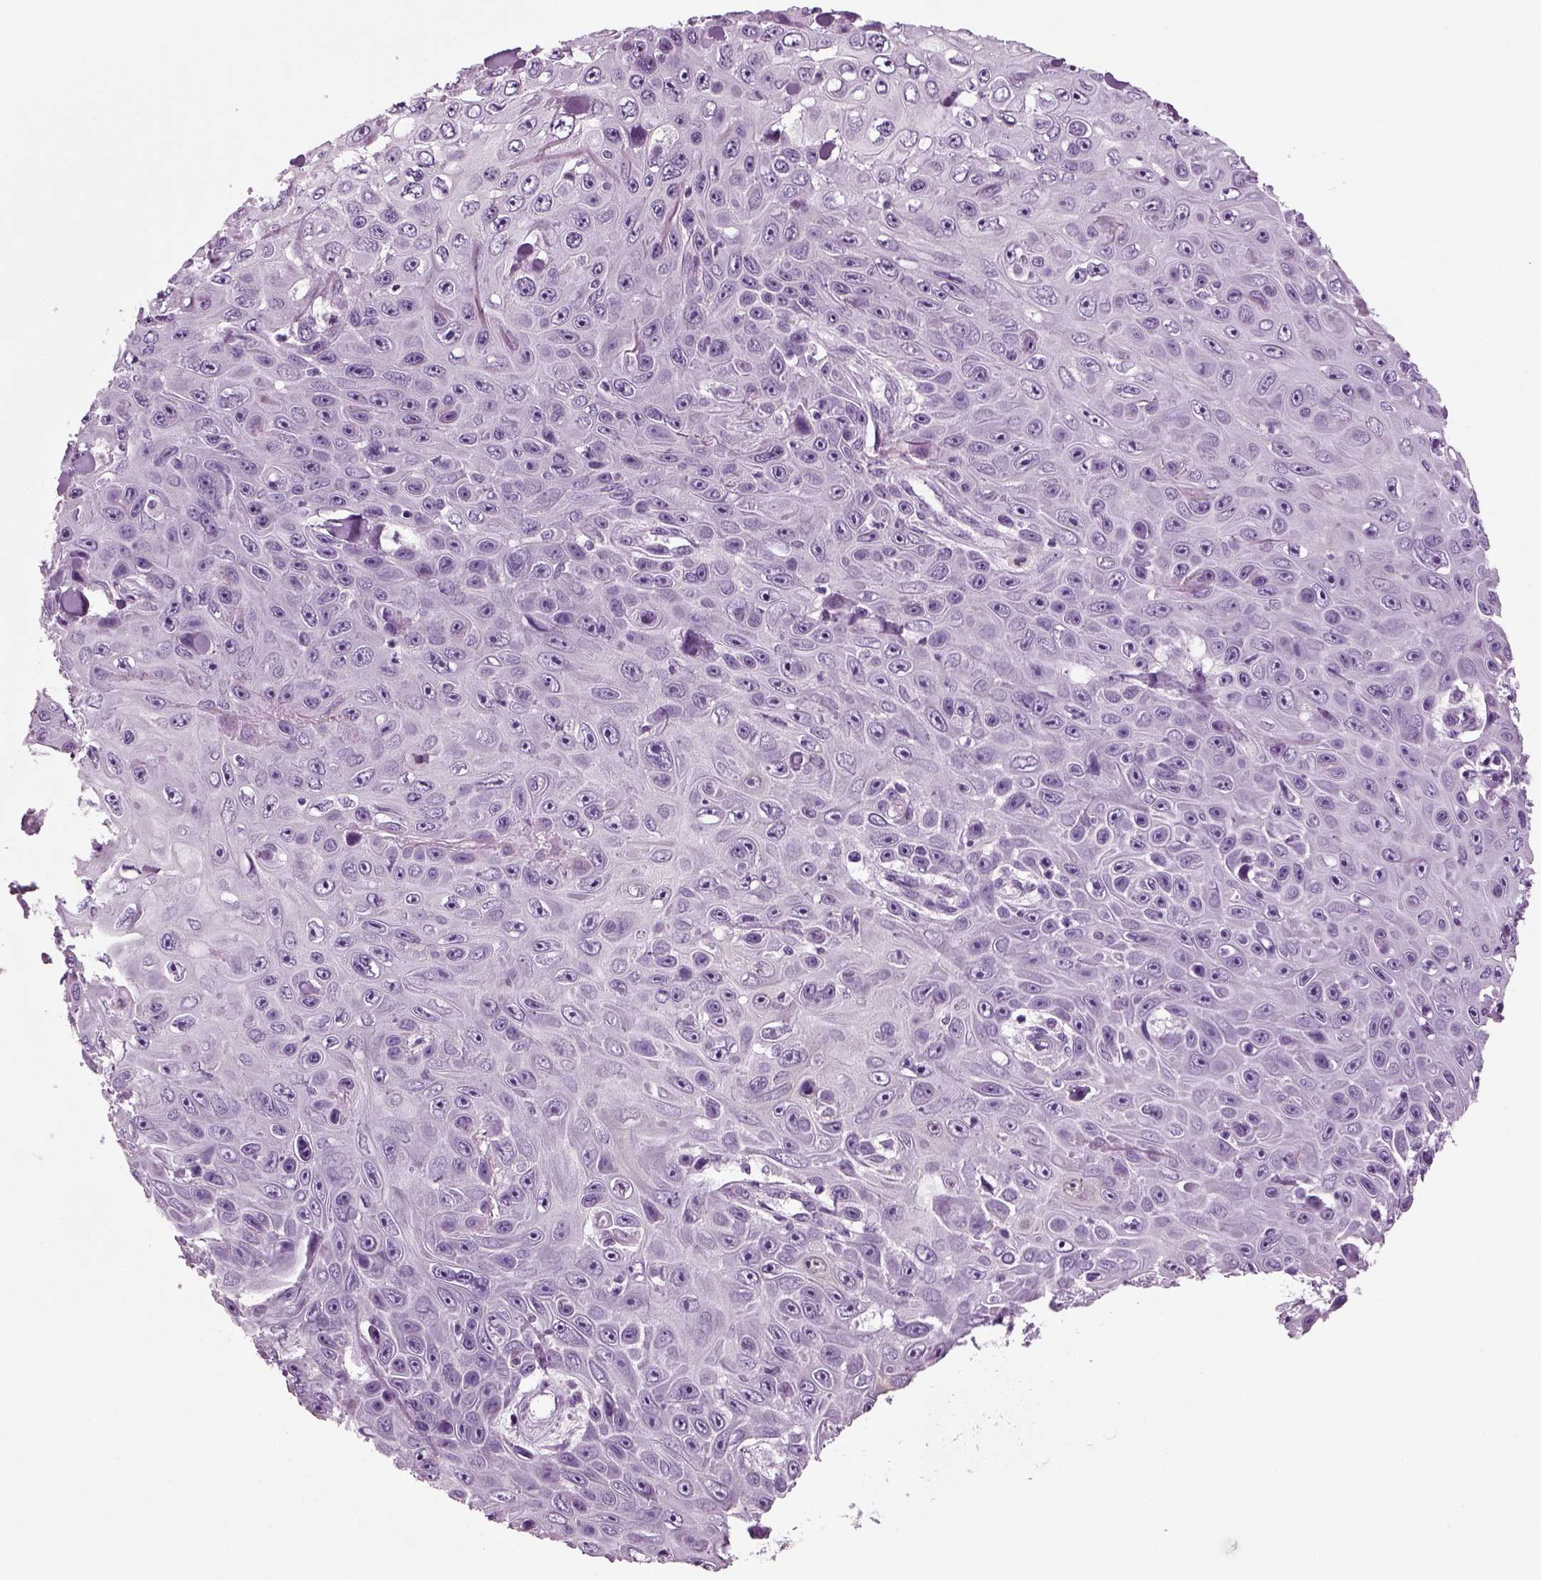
{"staining": {"intensity": "negative", "quantity": "none", "location": "none"}, "tissue": "skin cancer", "cell_type": "Tumor cells", "image_type": "cancer", "snomed": [{"axis": "morphology", "description": "Squamous cell carcinoma, NOS"}, {"axis": "topography", "description": "Skin"}], "caption": "Immunohistochemistry (IHC) micrograph of skin cancer stained for a protein (brown), which shows no staining in tumor cells. (Stains: DAB immunohistochemistry (IHC) with hematoxylin counter stain, Microscopy: brightfield microscopy at high magnification).", "gene": "CRABP1", "patient": {"sex": "male", "age": 82}}